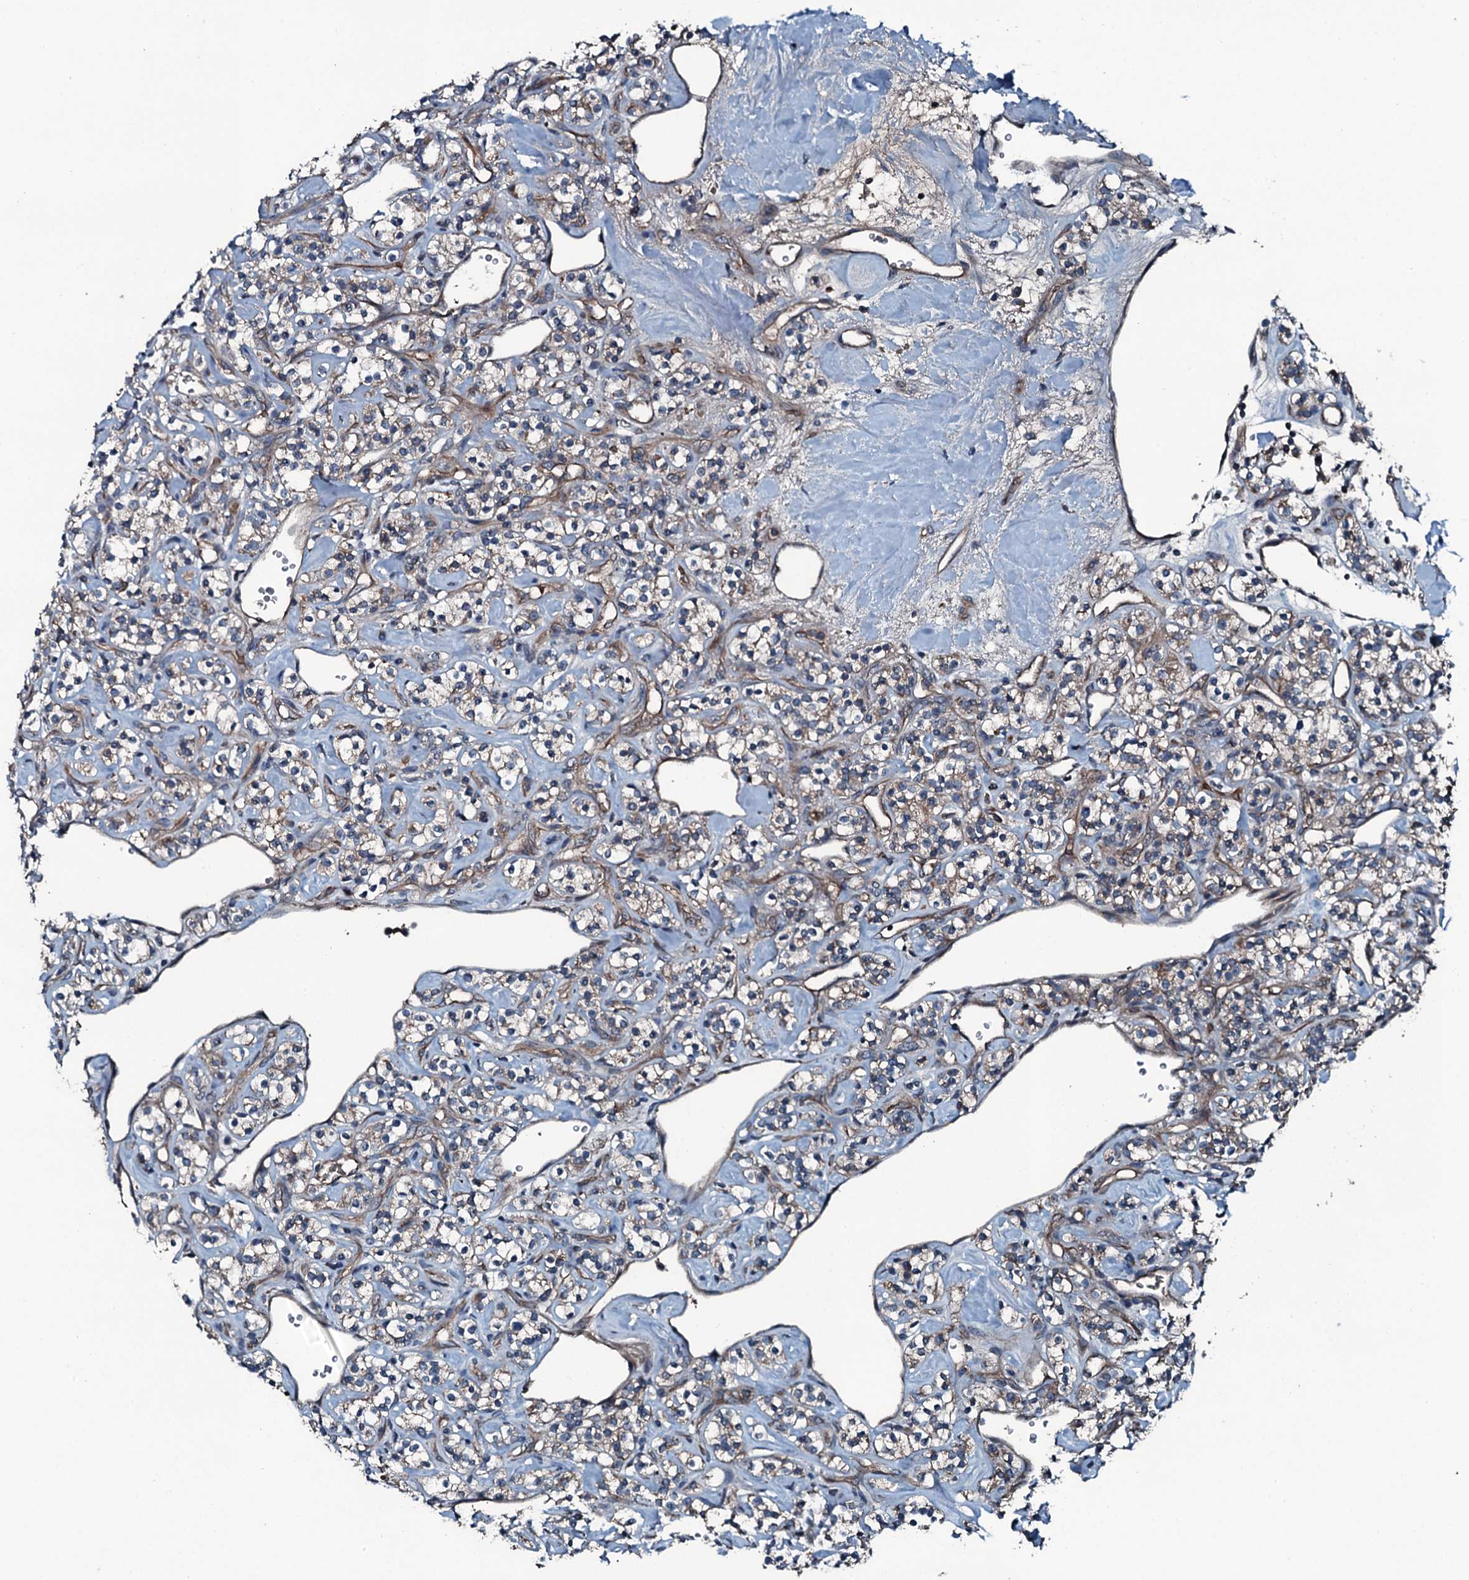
{"staining": {"intensity": "weak", "quantity": "25%-75%", "location": "cytoplasmic/membranous"}, "tissue": "renal cancer", "cell_type": "Tumor cells", "image_type": "cancer", "snomed": [{"axis": "morphology", "description": "Adenocarcinoma, NOS"}, {"axis": "topography", "description": "Kidney"}], "caption": "This photomicrograph reveals renal cancer (adenocarcinoma) stained with immunohistochemistry to label a protein in brown. The cytoplasmic/membranous of tumor cells show weak positivity for the protein. Nuclei are counter-stained blue.", "gene": "TRIM7", "patient": {"sex": "male", "age": 77}}